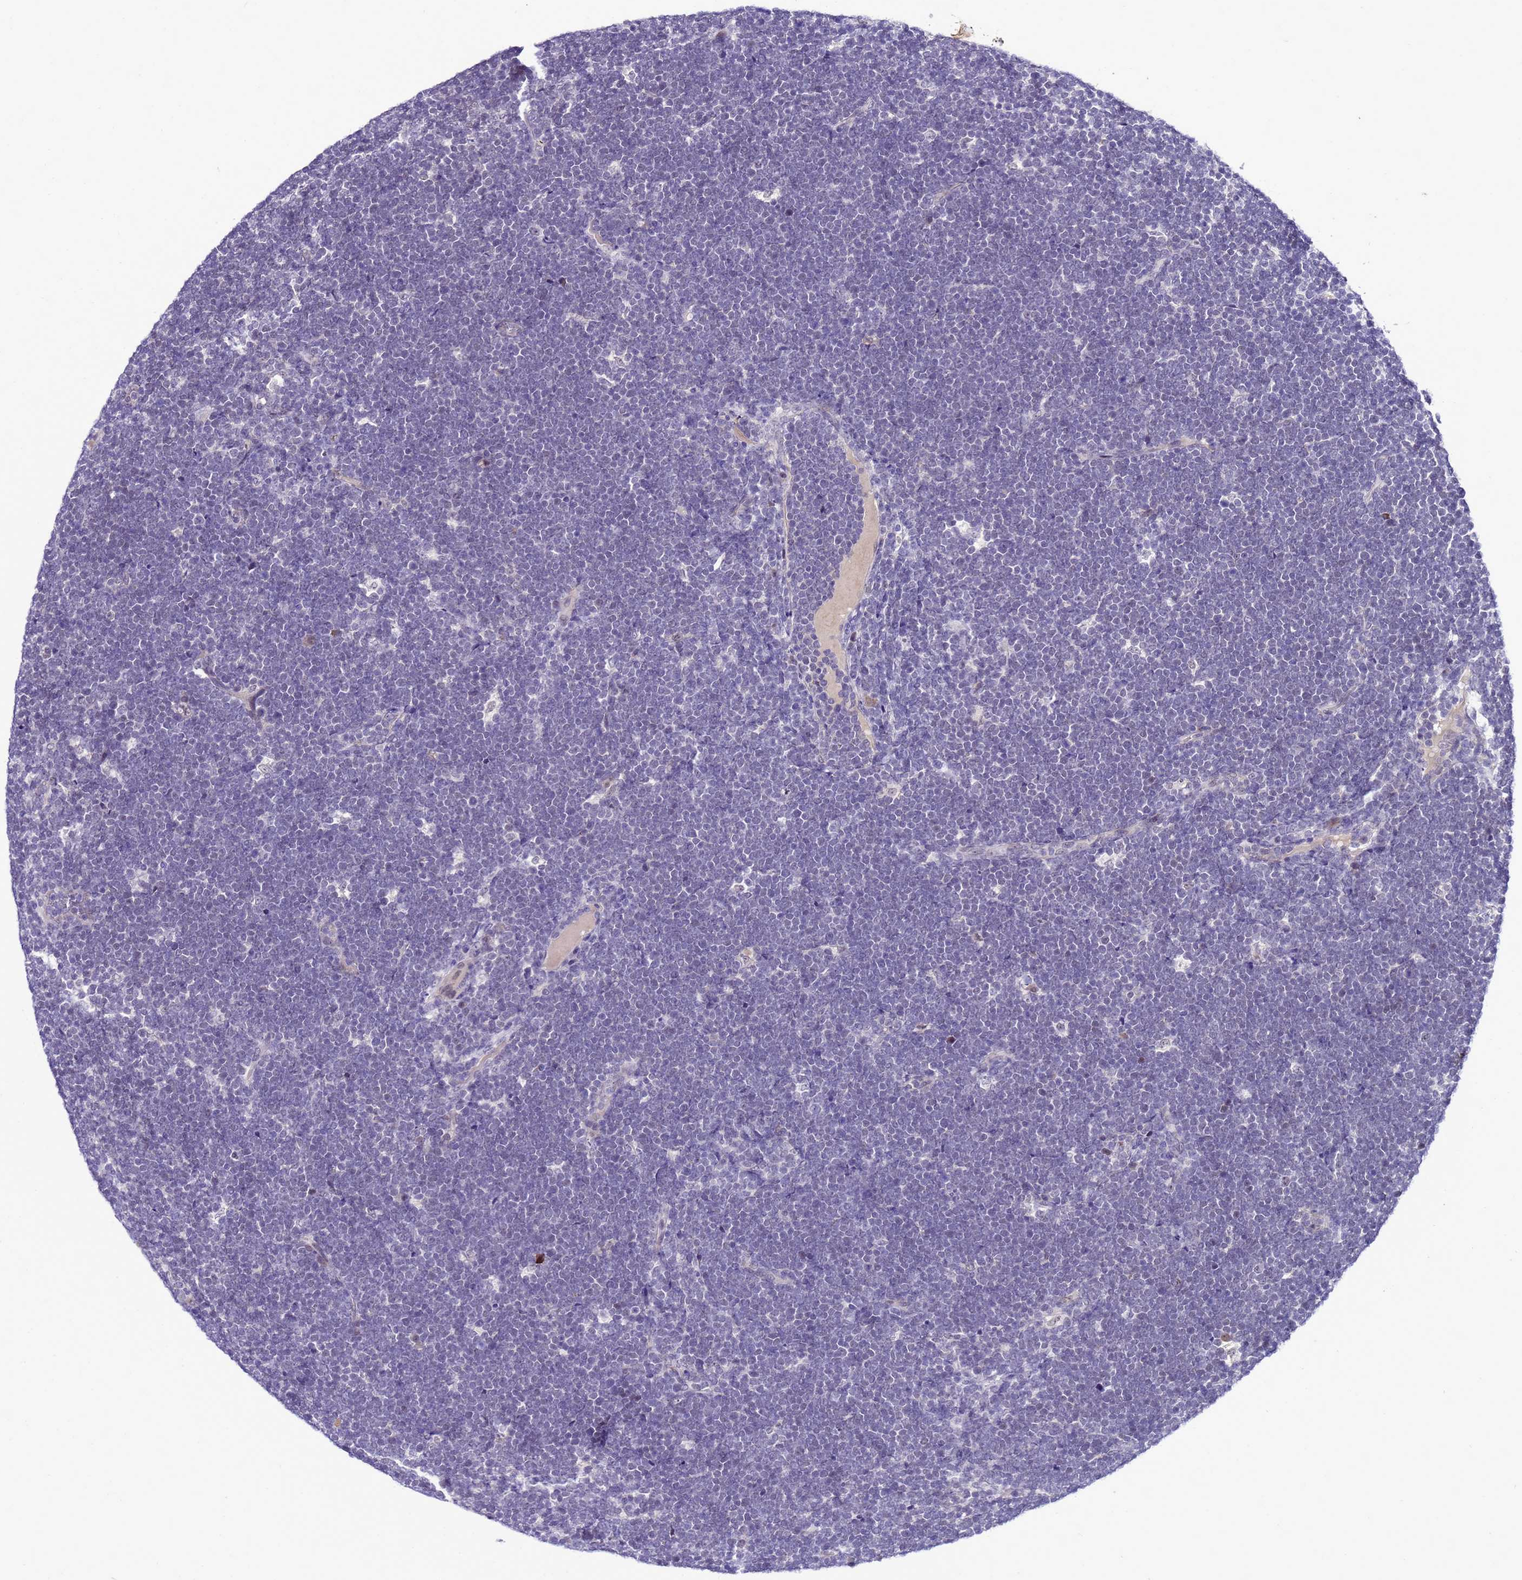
{"staining": {"intensity": "negative", "quantity": "none", "location": "none"}, "tissue": "lymphoma", "cell_type": "Tumor cells", "image_type": "cancer", "snomed": [{"axis": "morphology", "description": "Malignant lymphoma, non-Hodgkin's type, High grade"}, {"axis": "topography", "description": "Lymph node"}], "caption": "High magnification brightfield microscopy of lymphoma stained with DAB (3,3'-diaminobenzidine) (brown) and counterstained with hematoxylin (blue): tumor cells show no significant staining.", "gene": "C19orf47", "patient": {"sex": "male", "age": 13}}